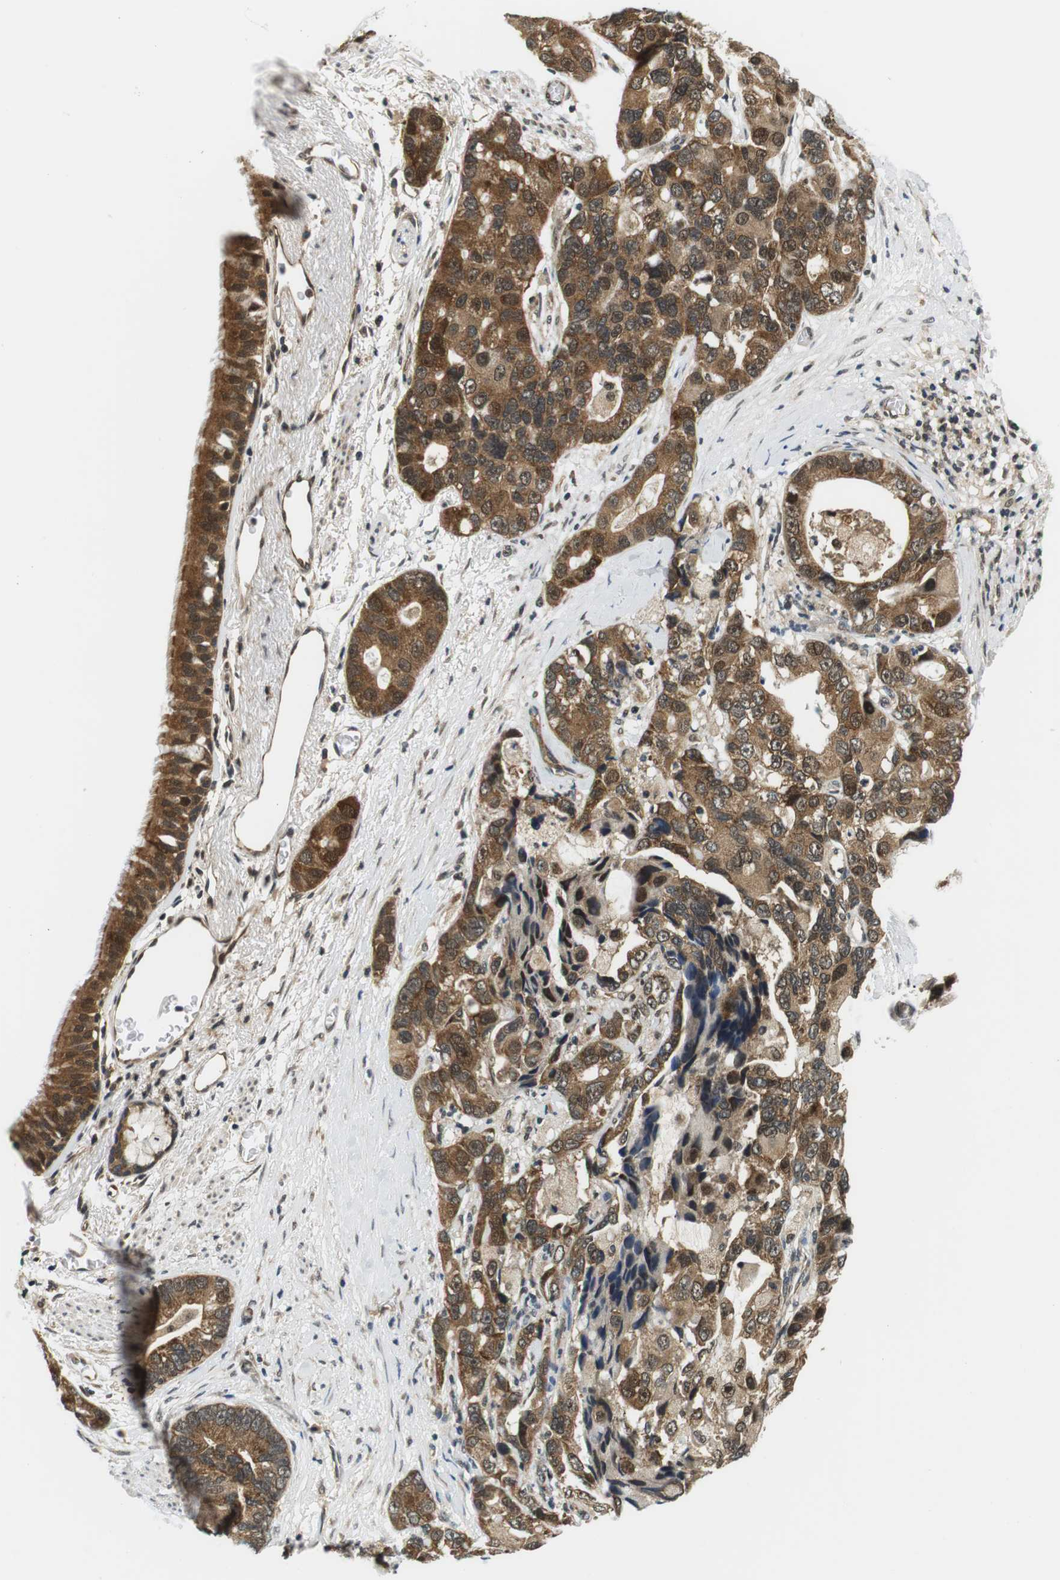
{"staining": {"intensity": "moderate", "quantity": ">75%", "location": "cytoplasmic/membranous"}, "tissue": "bronchus", "cell_type": "Respiratory epithelial cells", "image_type": "normal", "snomed": [{"axis": "morphology", "description": "Normal tissue, NOS"}, {"axis": "morphology", "description": "Adenocarcinoma, NOS"}, {"axis": "morphology", "description": "Adenocarcinoma, metastatic, NOS"}, {"axis": "topography", "description": "Lymph node"}, {"axis": "topography", "description": "Bronchus"}, {"axis": "topography", "description": "Lung"}], "caption": "The immunohistochemical stain shows moderate cytoplasmic/membranous expression in respiratory epithelial cells of normal bronchus. Immunohistochemistry (ihc) stains the protein of interest in brown and the nuclei are stained blue.", "gene": "CSNK2B", "patient": {"sex": "female", "age": 54}}